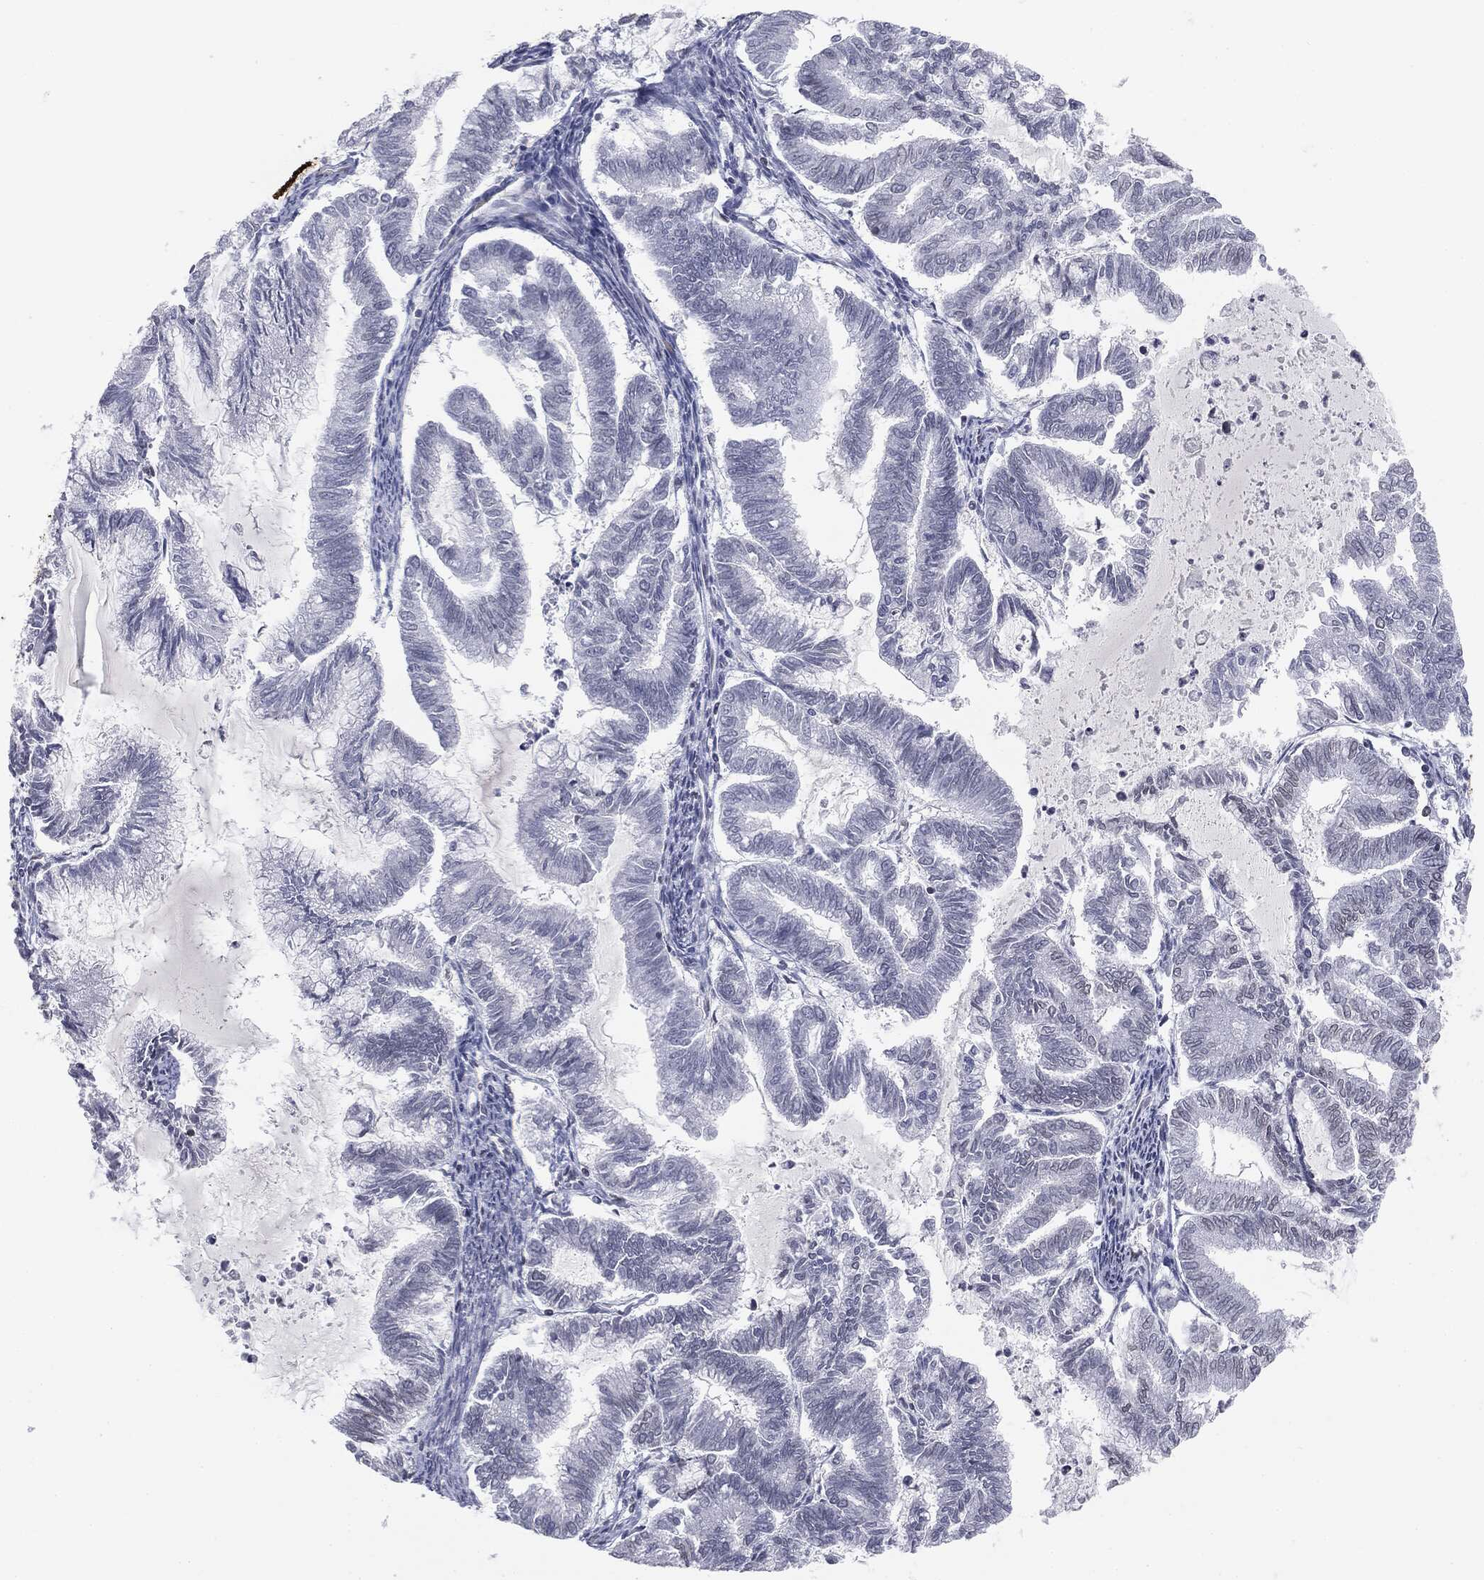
{"staining": {"intensity": "negative", "quantity": "none", "location": "none"}, "tissue": "endometrial cancer", "cell_type": "Tumor cells", "image_type": "cancer", "snomed": [{"axis": "morphology", "description": "Adenocarcinoma, NOS"}, {"axis": "topography", "description": "Endometrium"}], "caption": "This is an immunohistochemistry histopathology image of human endometrial cancer (adenocarcinoma). There is no staining in tumor cells.", "gene": "ALDOB", "patient": {"sex": "female", "age": 79}}